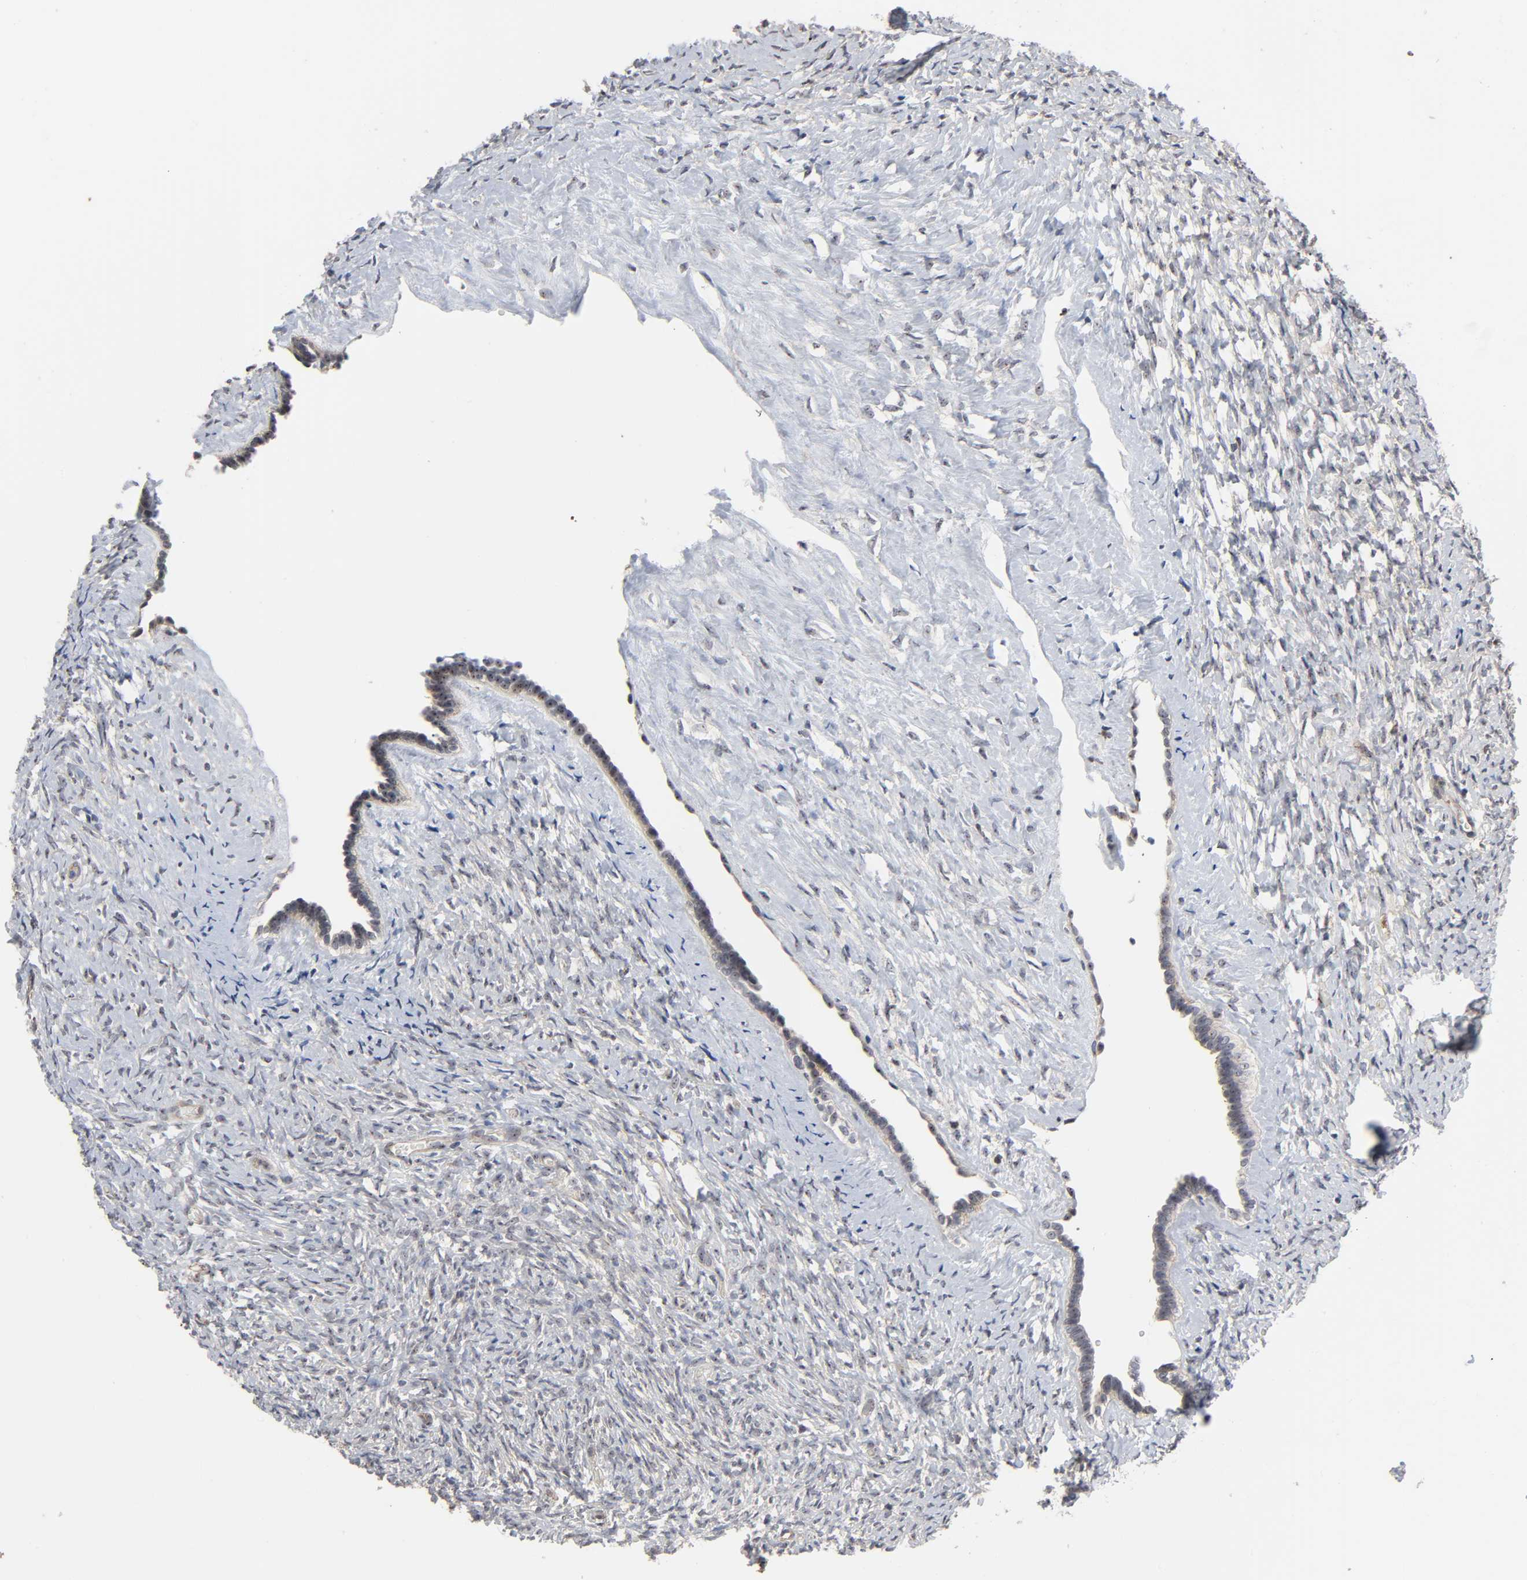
{"staining": {"intensity": "weak", "quantity": "<25%", "location": "cytoplasmic/membranous,nuclear"}, "tissue": "ovary", "cell_type": "Ovarian stroma cells", "image_type": "normal", "snomed": [{"axis": "morphology", "description": "Normal tissue, NOS"}, {"axis": "topography", "description": "Ovary"}], "caption": "Immunohistochemistry (IHC) photomicrograph of benign ovary: human ovary stained with DAB shows no significant protein positivity in ovarian stroma cells.", "gene": "DDX10", "patient": {"sex": "female", "age": 35}}